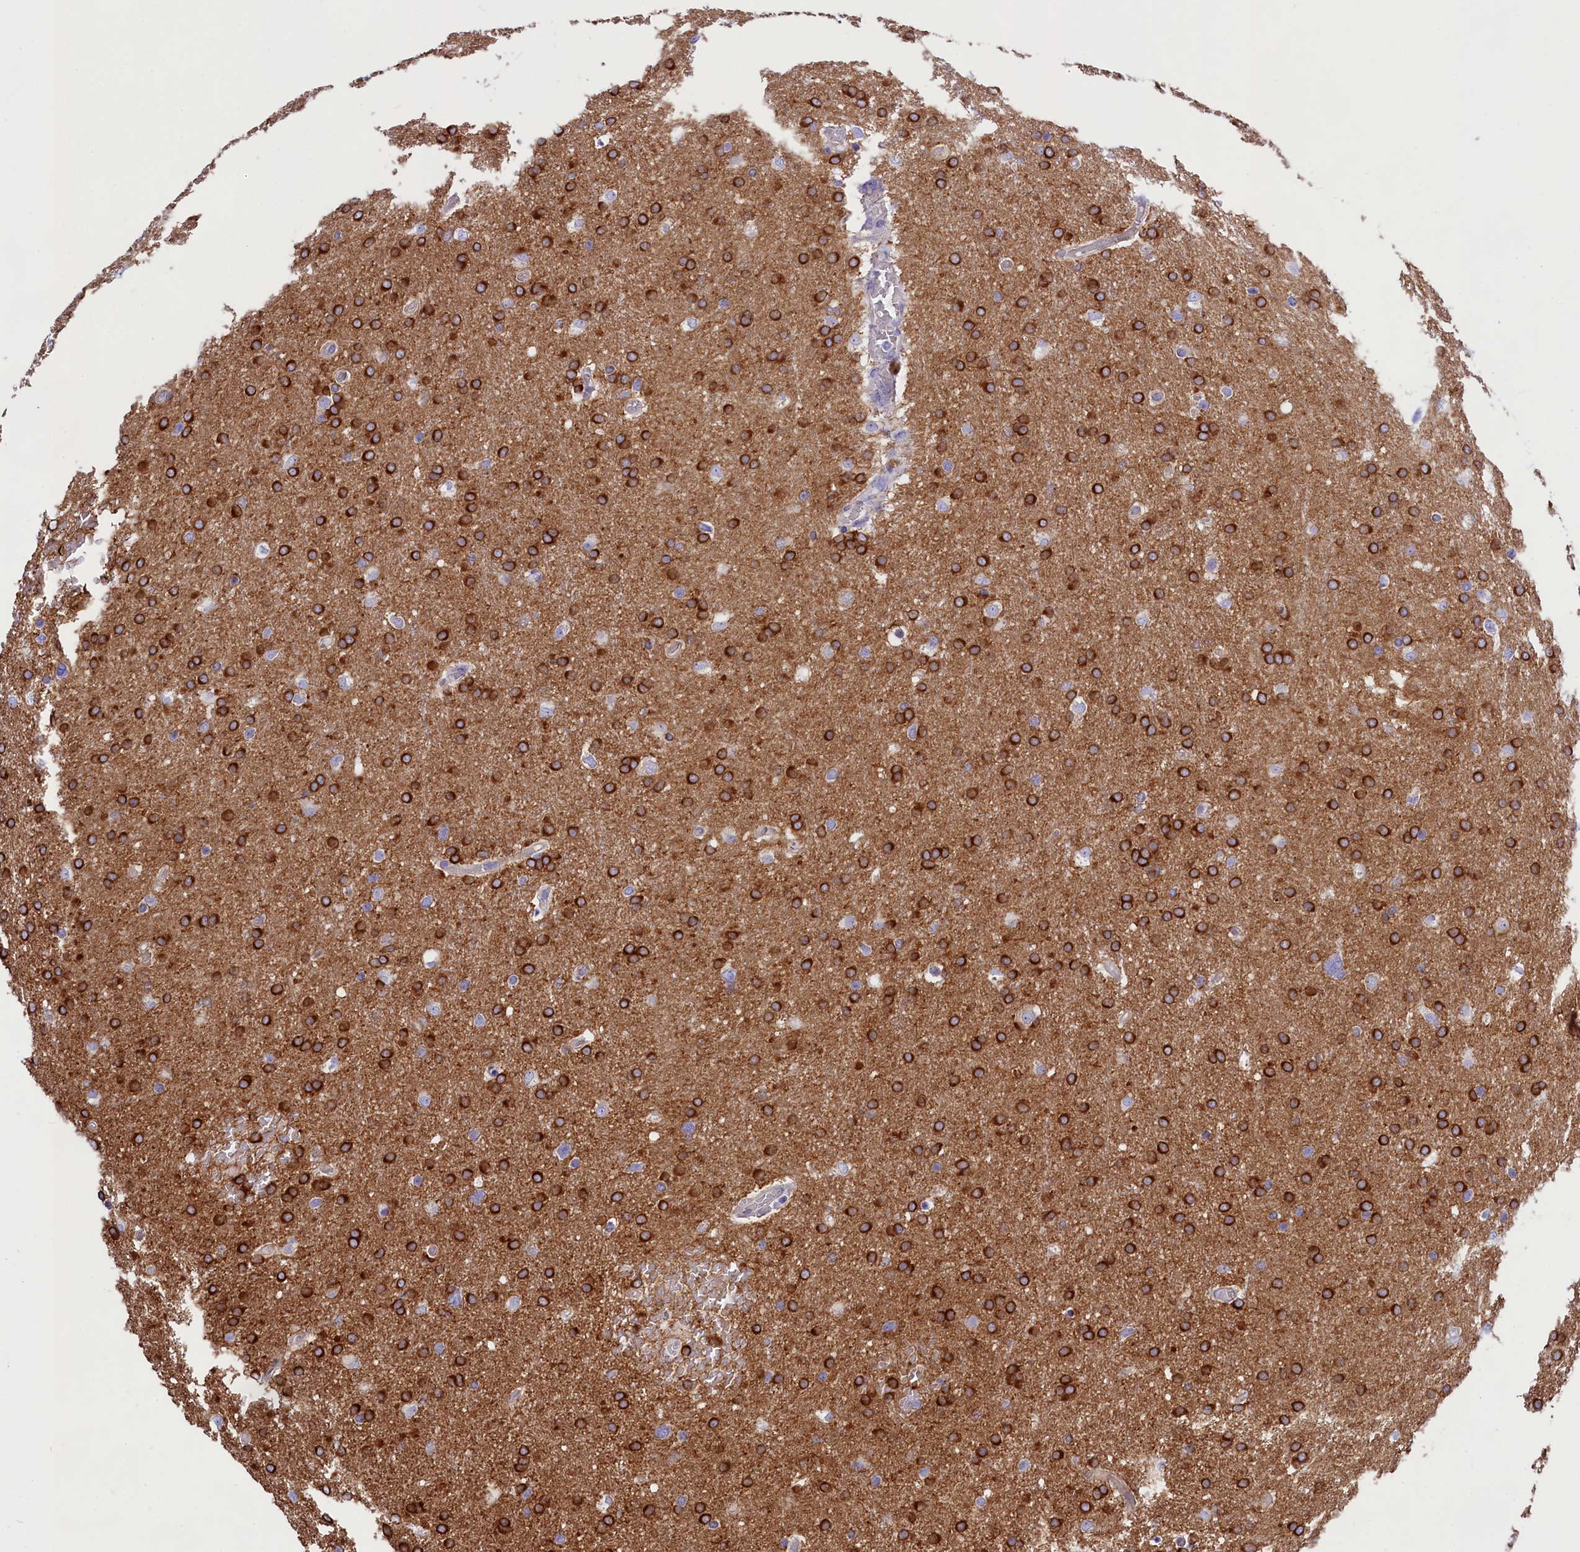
{"staining": {"intensity": "strong", "quantity": "25%-75%", "location": "cytoplasmic/membranous"}, "tissue": "glioma", "cell_type": "Tumor cells", "image_type": "cancer", "snomed": [{"axis": "morphology", "description": "Glioma, malignant, High grade"}, {"axis": "topography", "description": "Cerebral cortex"}], "caption": "This is a histology image of immunohistochemistry staining of glioma, which shows strong staining in the cytoplasmic/membranous of tumor cells.", "gene": "PPP1R13L", "patient": {"sex": "female", "age": 36}}